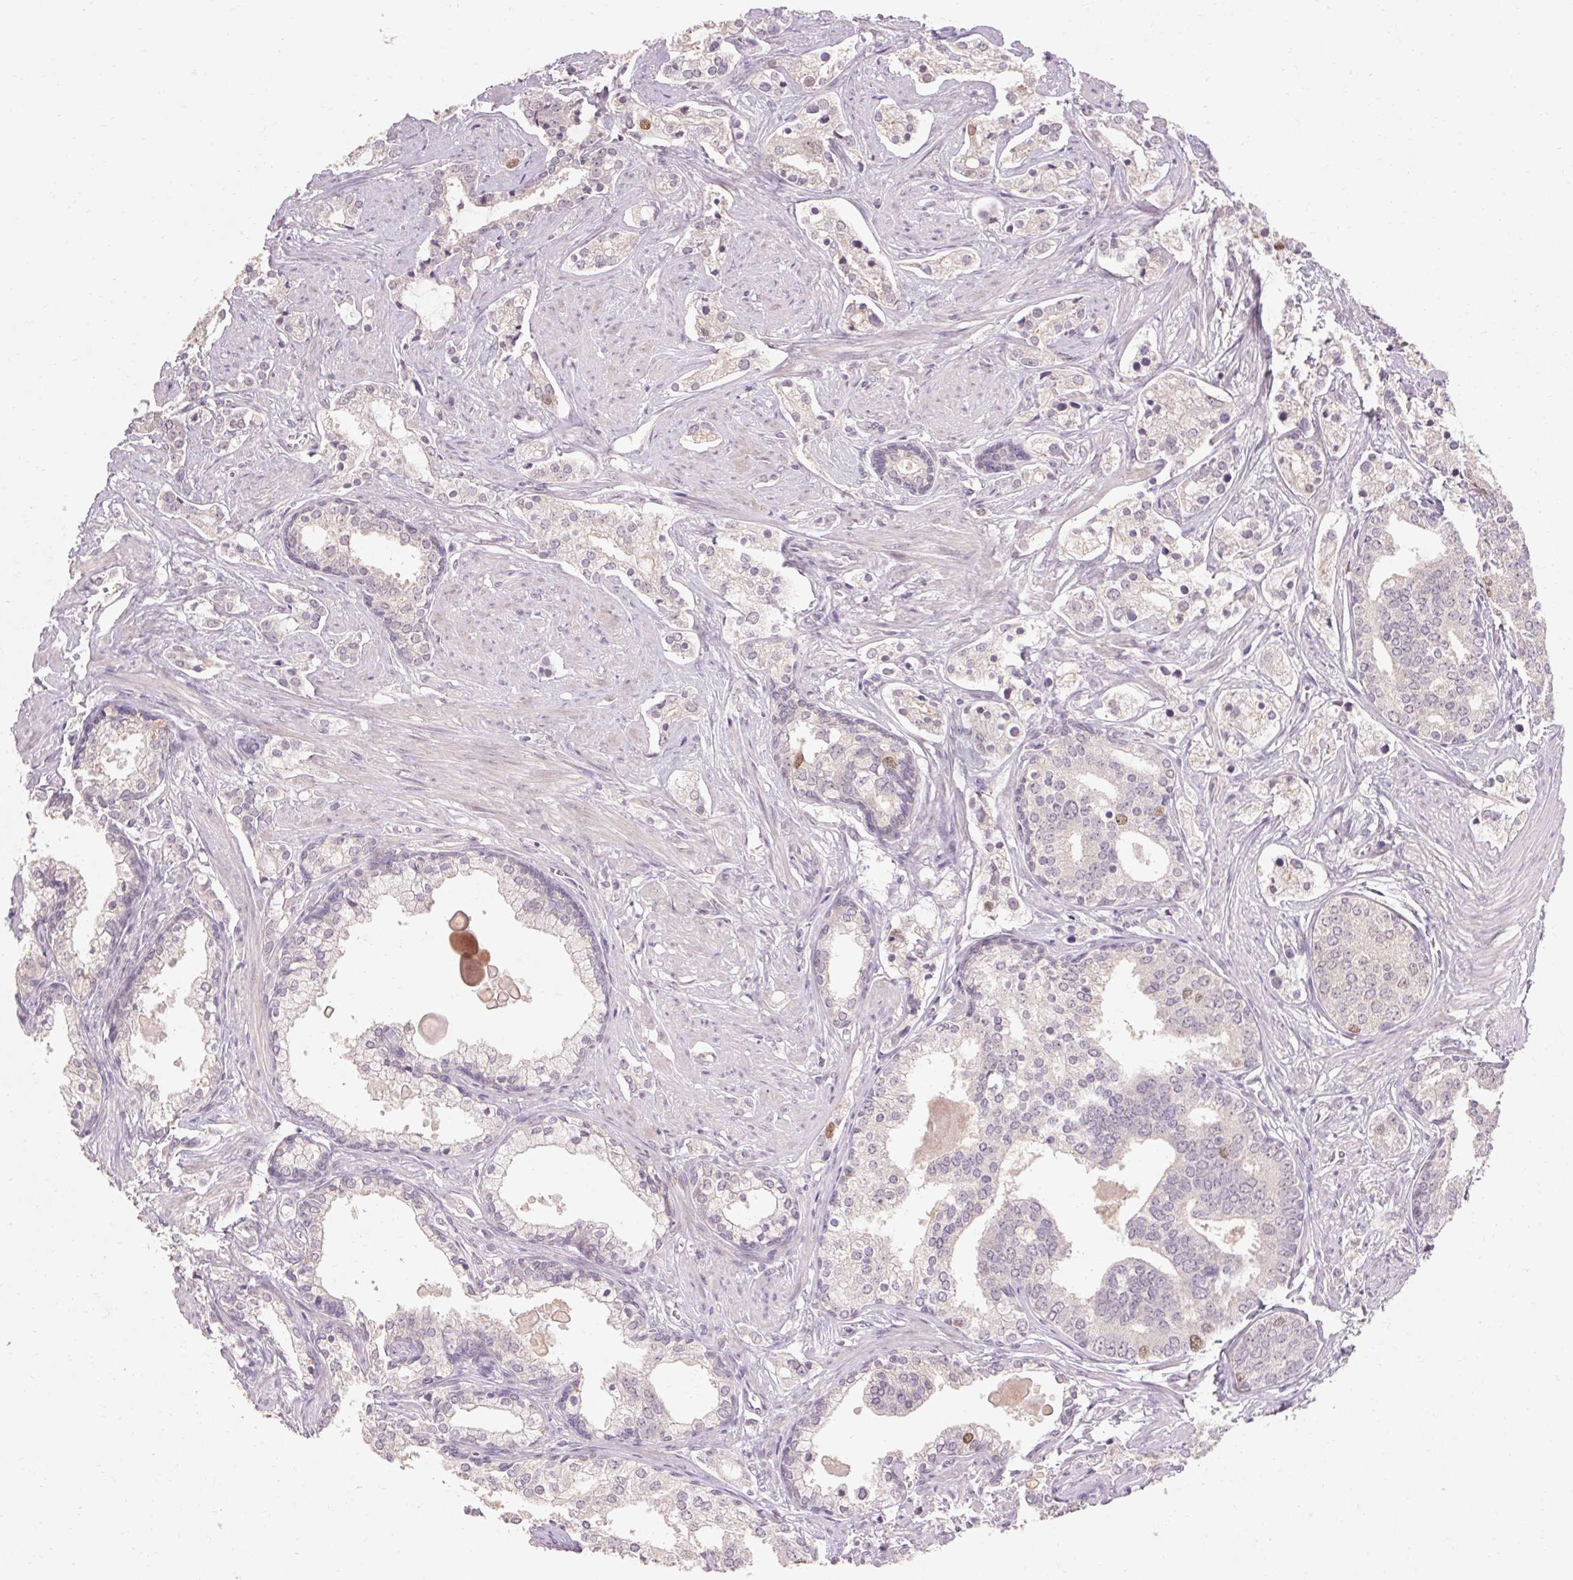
{"staining": {"intensity": "negative", "quantity": "none", "location": "none"}, "tissue": "prostate cancer", "cell_type": "Tumor cells", "image_type": "cancer", "snomed": [{"axis": "morphology", "description": "Adenocarcinoma, Medium grade"}, {"axis": "topography", "description": "Prostate"}], "caption": "Tumor cells show no significant protein expression in adenocarcinoma (medium-grade) (prostate).", "gene": "SKP2", "patient": {"sex": "male", "age": 57}}